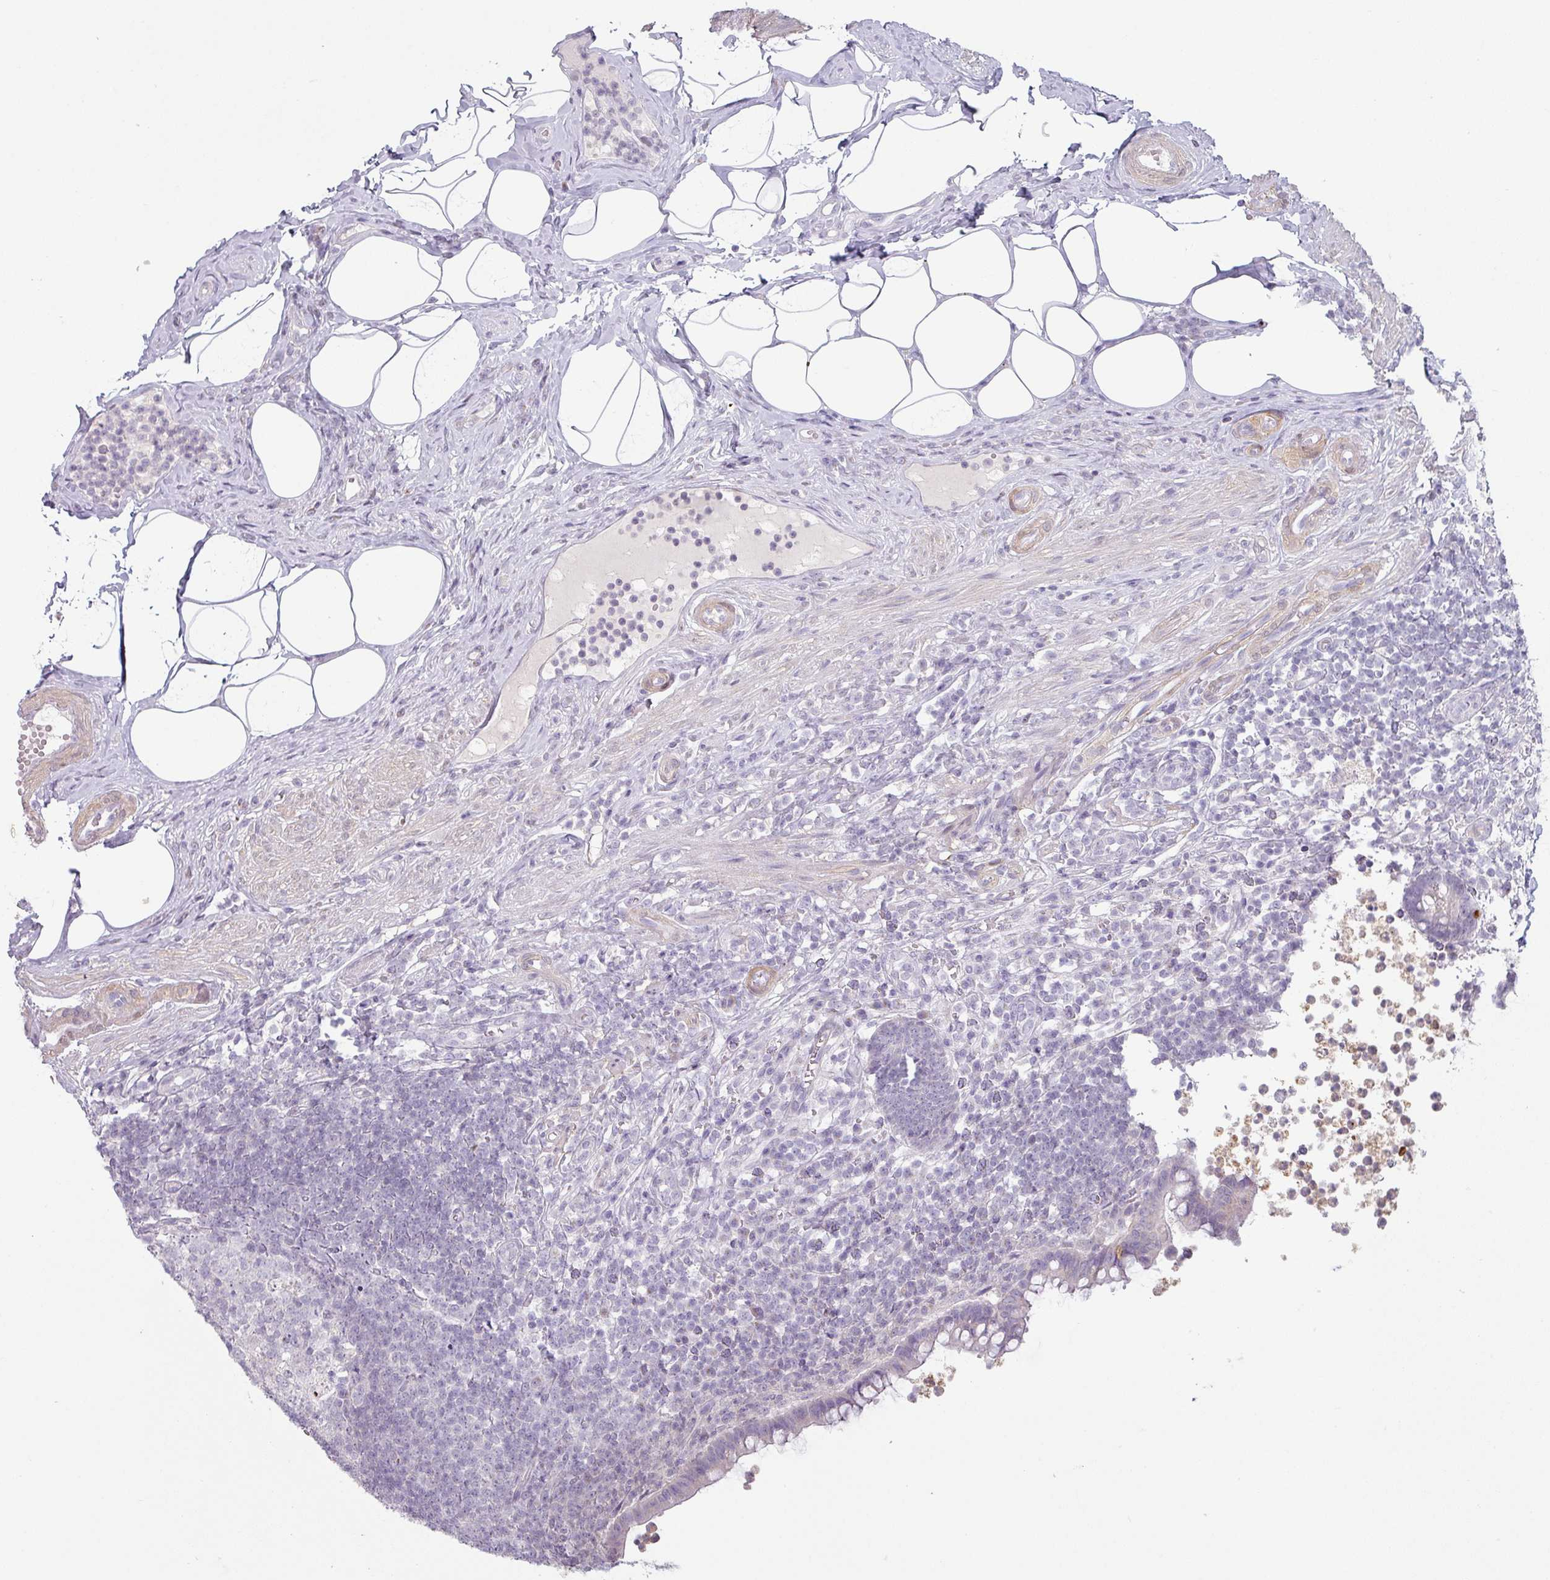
{"staining": {"intensity": "negative", "quantity": "none", "location": "none"}, "tissue": "appendix", "cell_type": "Glandular cells", "image_type": "normal", "snomed": [{"axis": "morphology", "description": "Normal tissue, NOS"}, {"axis": "topography", "description": "Appendix"}], "caption": "Immunohistochemical staining of benign human appendix shows no significant staining in glandular cells. The staining is performed using DAB (3,3'-diaminobenzidine) brown chromogen with nuclei counter-stained in using hematoxylin.", "gene": "MAGEC3", "patient": {"sex": "female", "age": 56}}